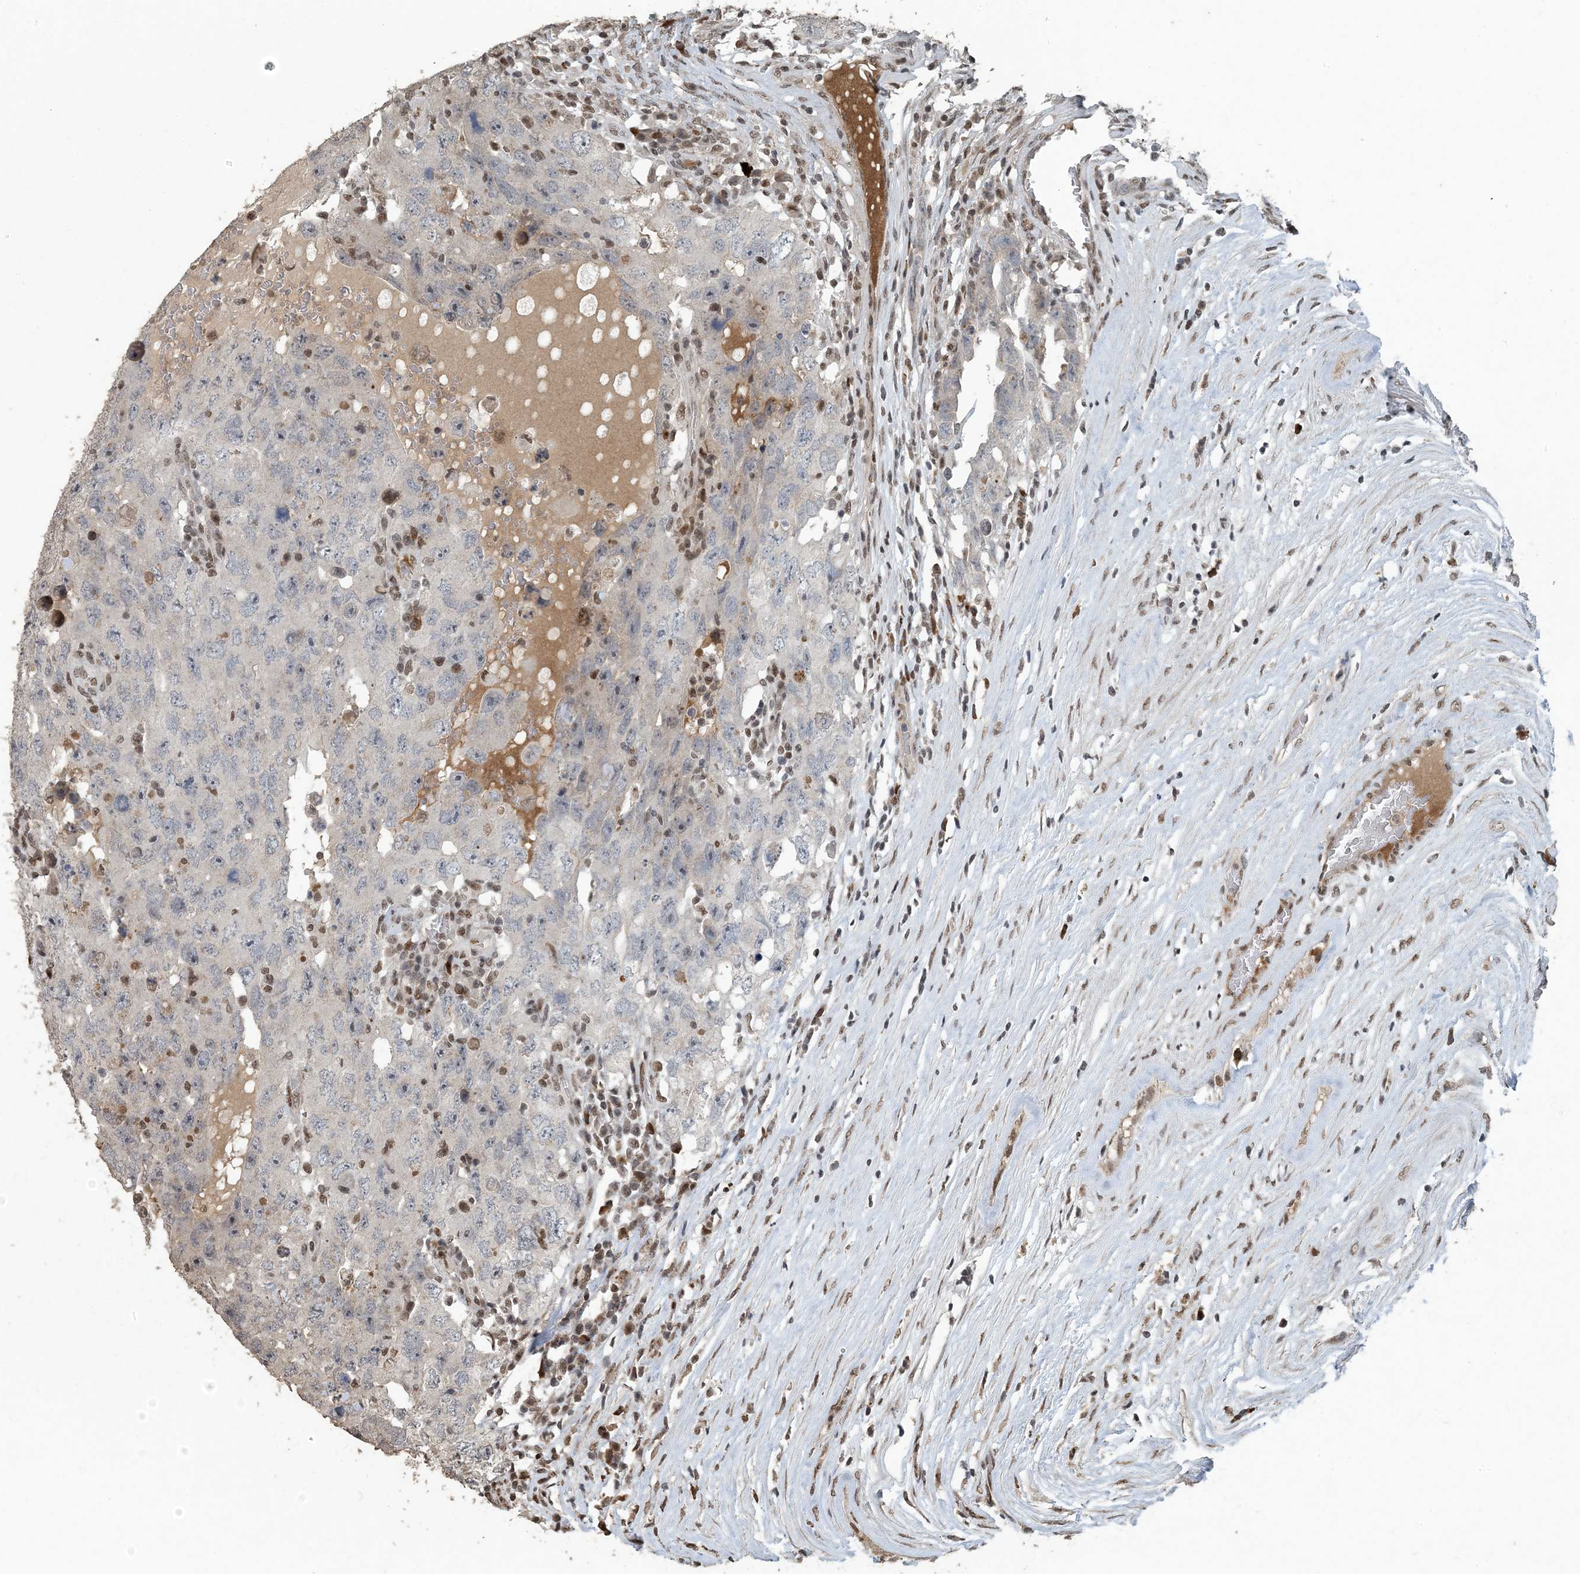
{"staining": {"intensity": "negative", "quantity": "none", "location": "none"}, "tissue": "testis cancer", "cell_type": "Tumor cells", "image_type": "cancer", "snomed": [{"axis": "morphology", "description": "Carcinoma, Embryonal, NOS"}, {"axis": "topography", "description": "Testis"}], "caption": "An immunohistochemistry histopathology image of testis cancer (embryonal carcinoma) is shown. There is no staining in tumor cells of testis cancer (embryonal carcinoma).", "gene": "MBD2", "patient": {"sex": "male", "age": 26}}